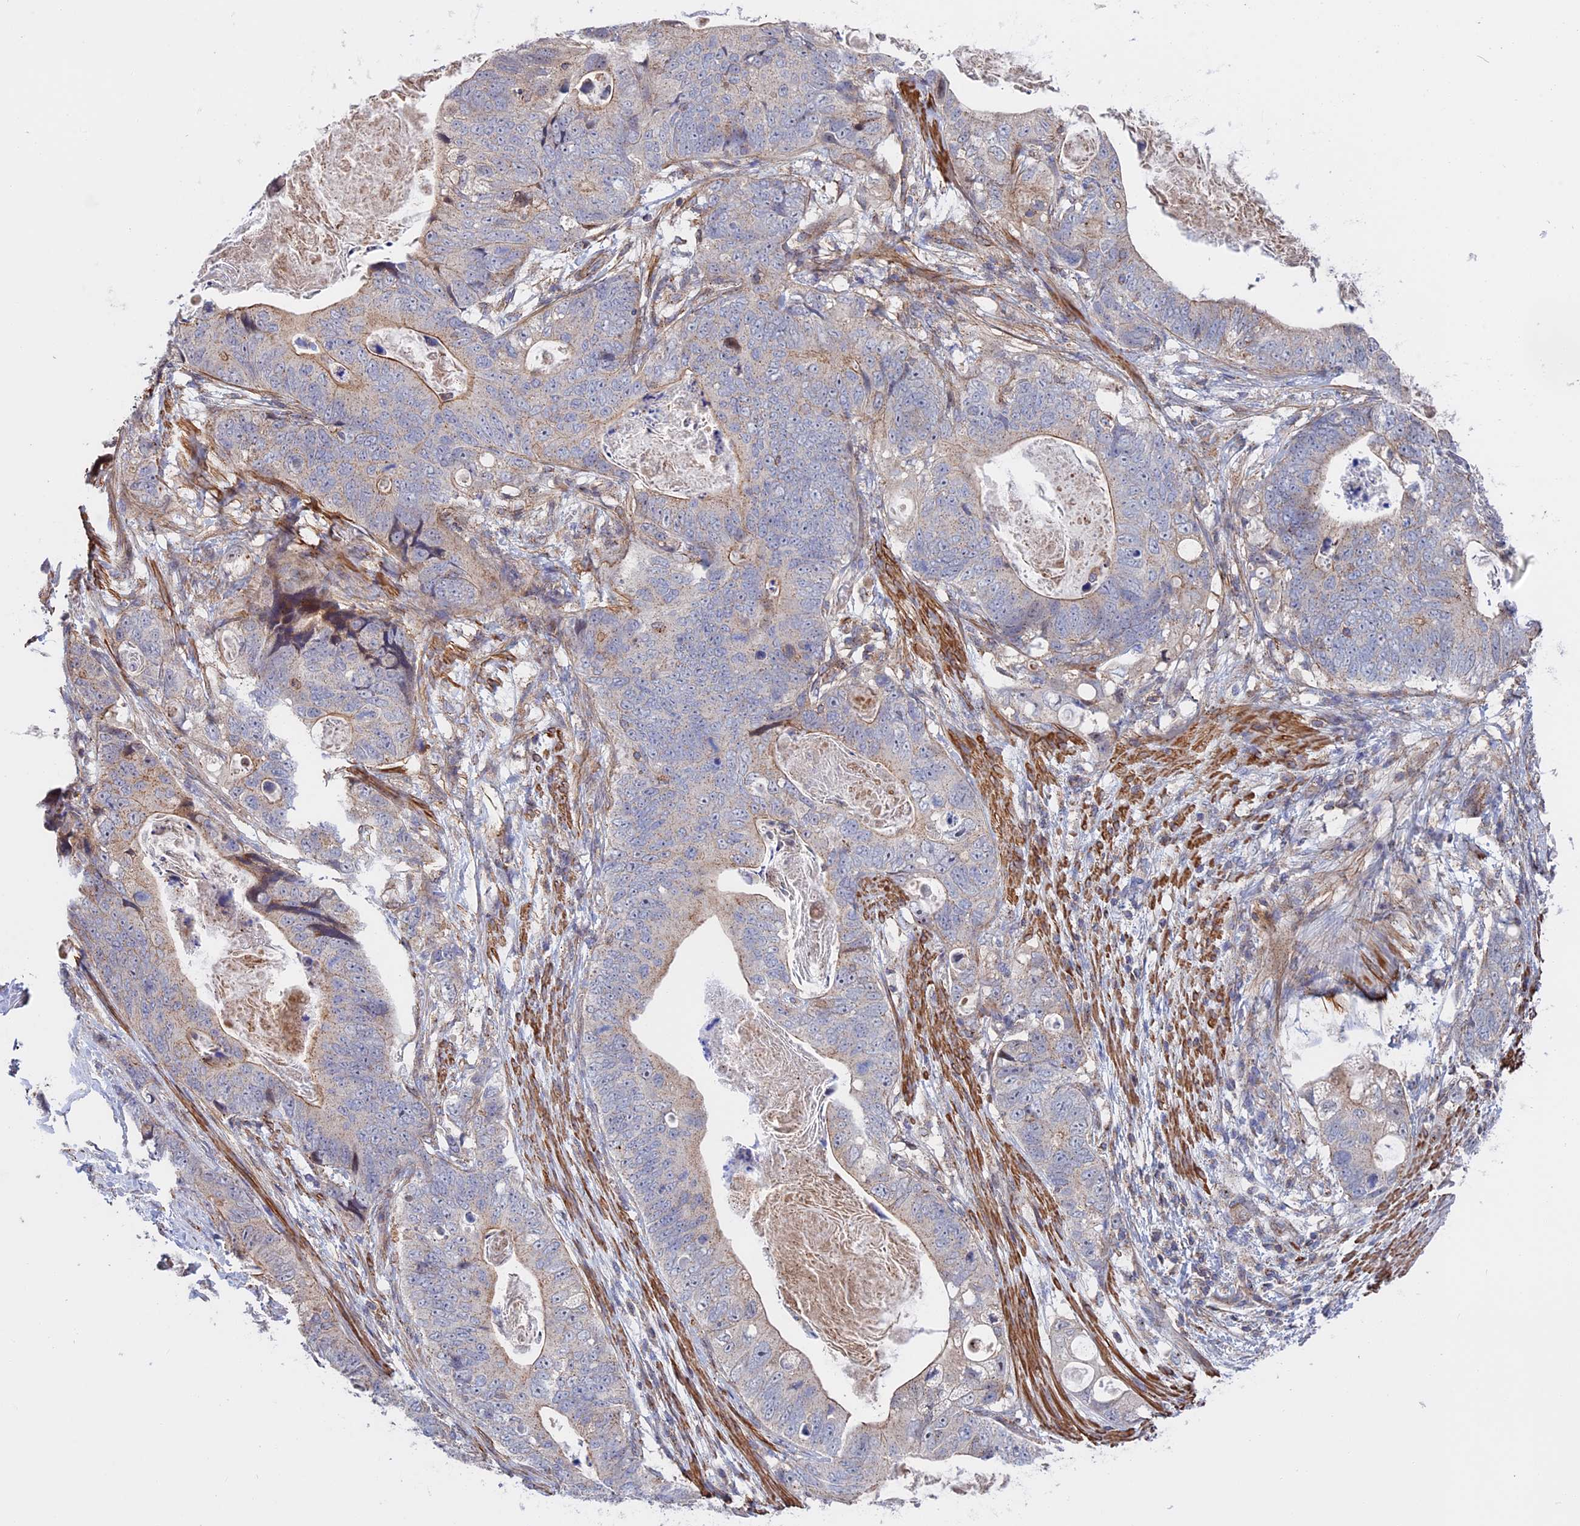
{"staining": {"intensity": "weak", "quantity": "<25%", "location": "cytoplasmic/membranous"}, "tissue": "stomach cancer", "cell_type": "Tumor cells", "image_type": "cancer", "snomed": [{"axis": "morphology", "description": "Normal tissue, NOS"}, {"axis": "morphology", "description": "Adenocarcinoma, NOS"}, {"axis": "topography", "description": "Stomach"}], "caption": "A histopathology image of human adenocarcinoma (stomach) is negative for staining in tumor cells.", "gene": "LYPD5", "patient": {"sex": "female", "age": 89}}